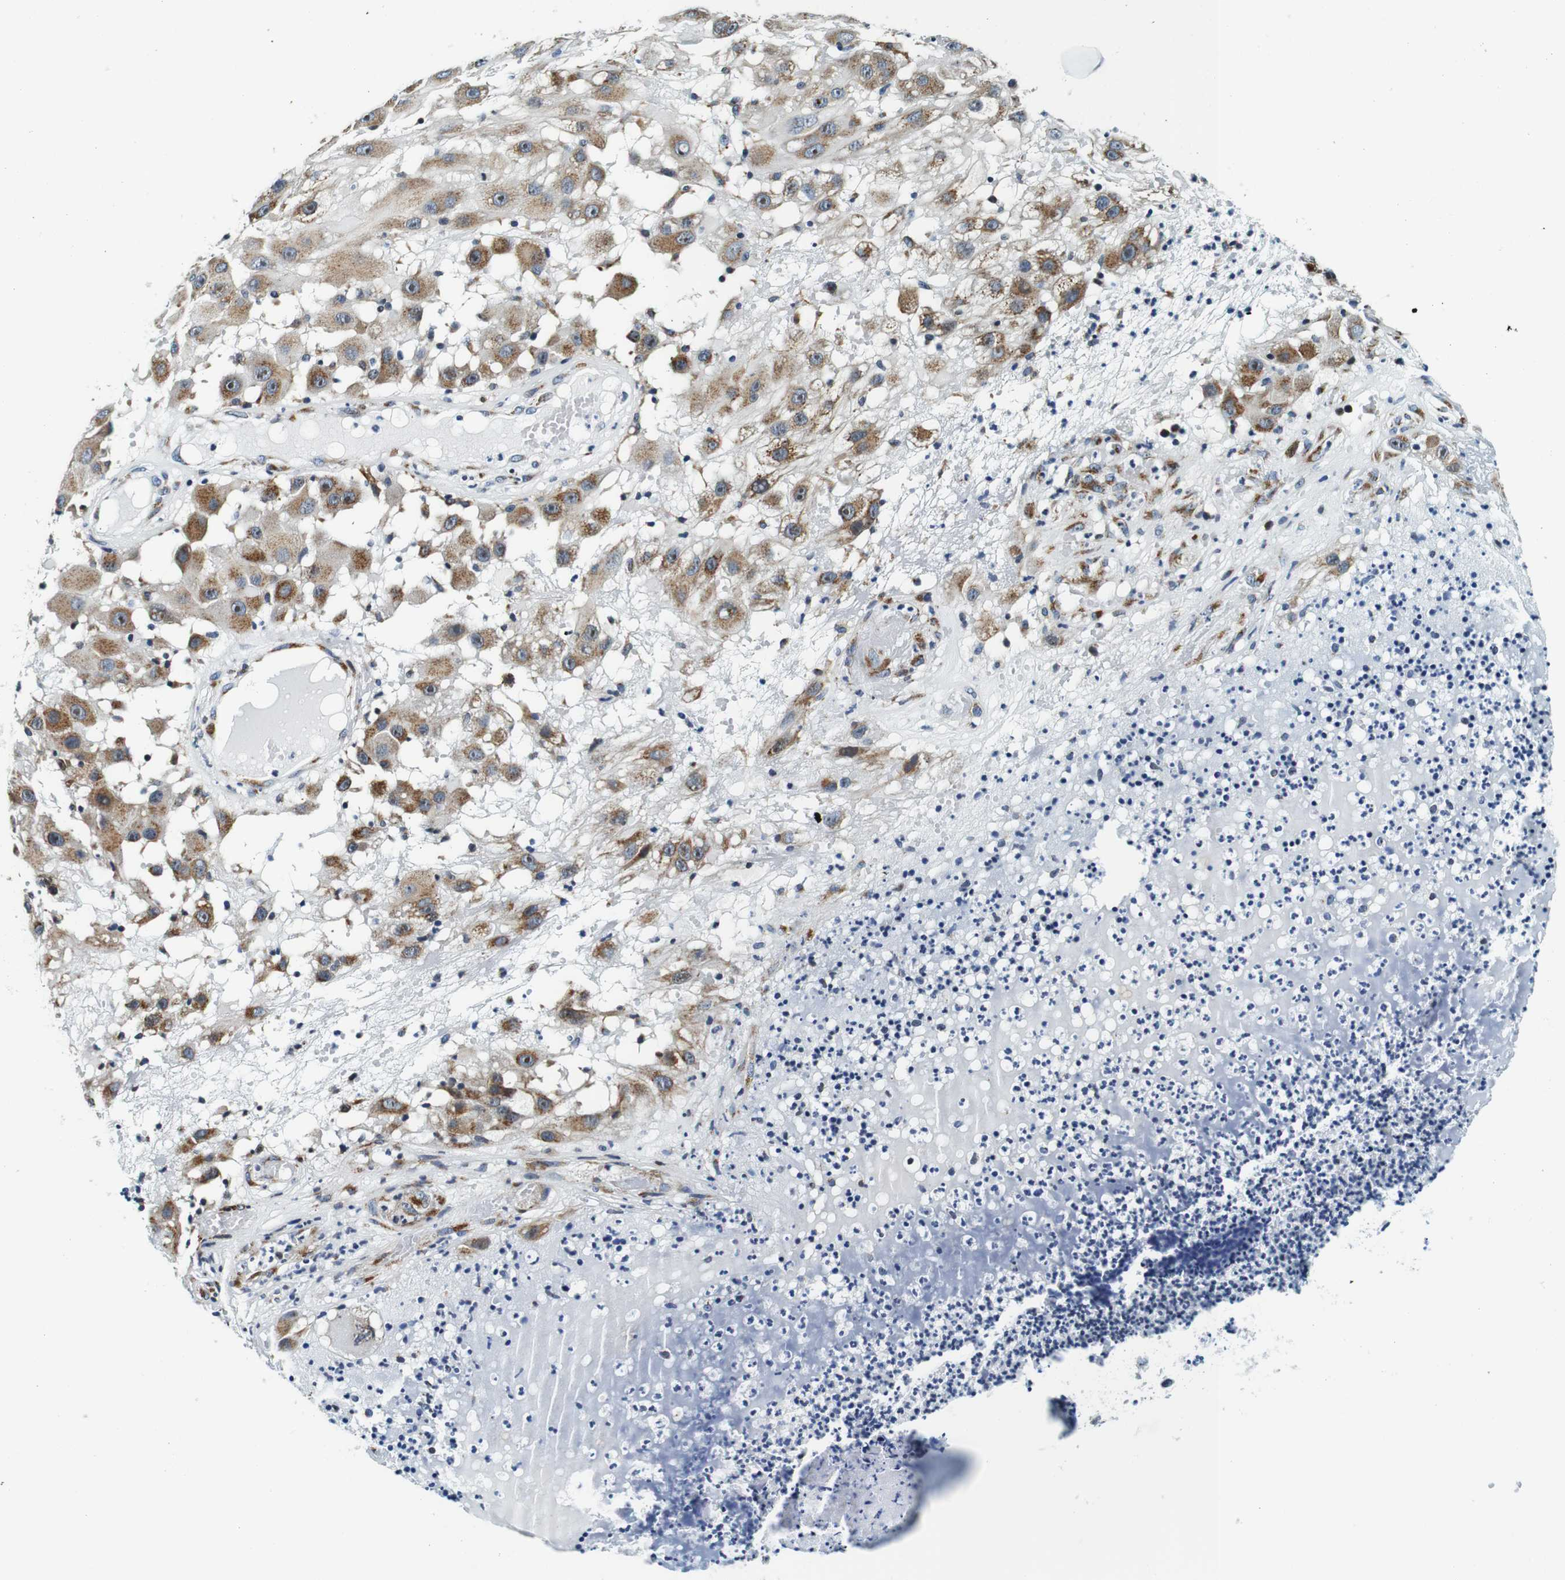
{"staining": {"intensity": "moderate", "quantity": ">75%", "location": "cytoplasmic/membranous"}, "tissue": "melanoma", "cell_type": "Tumor cells", "image_type": "cancer", "snomed": [{"axis": "morphology", "description": "Malignant melanoma, NOS"}, {"axis": "topography", "description": "Skin"}], "caption": "High-power microscopy captured an immunohistochemistry micrograph of malignant melanoma, revealing moderate cytoplasmic/membranous positivity in approximately >75% of tumor cells.", "gene": "FAR2", "patient": {"sex": "female", "age": 81}}